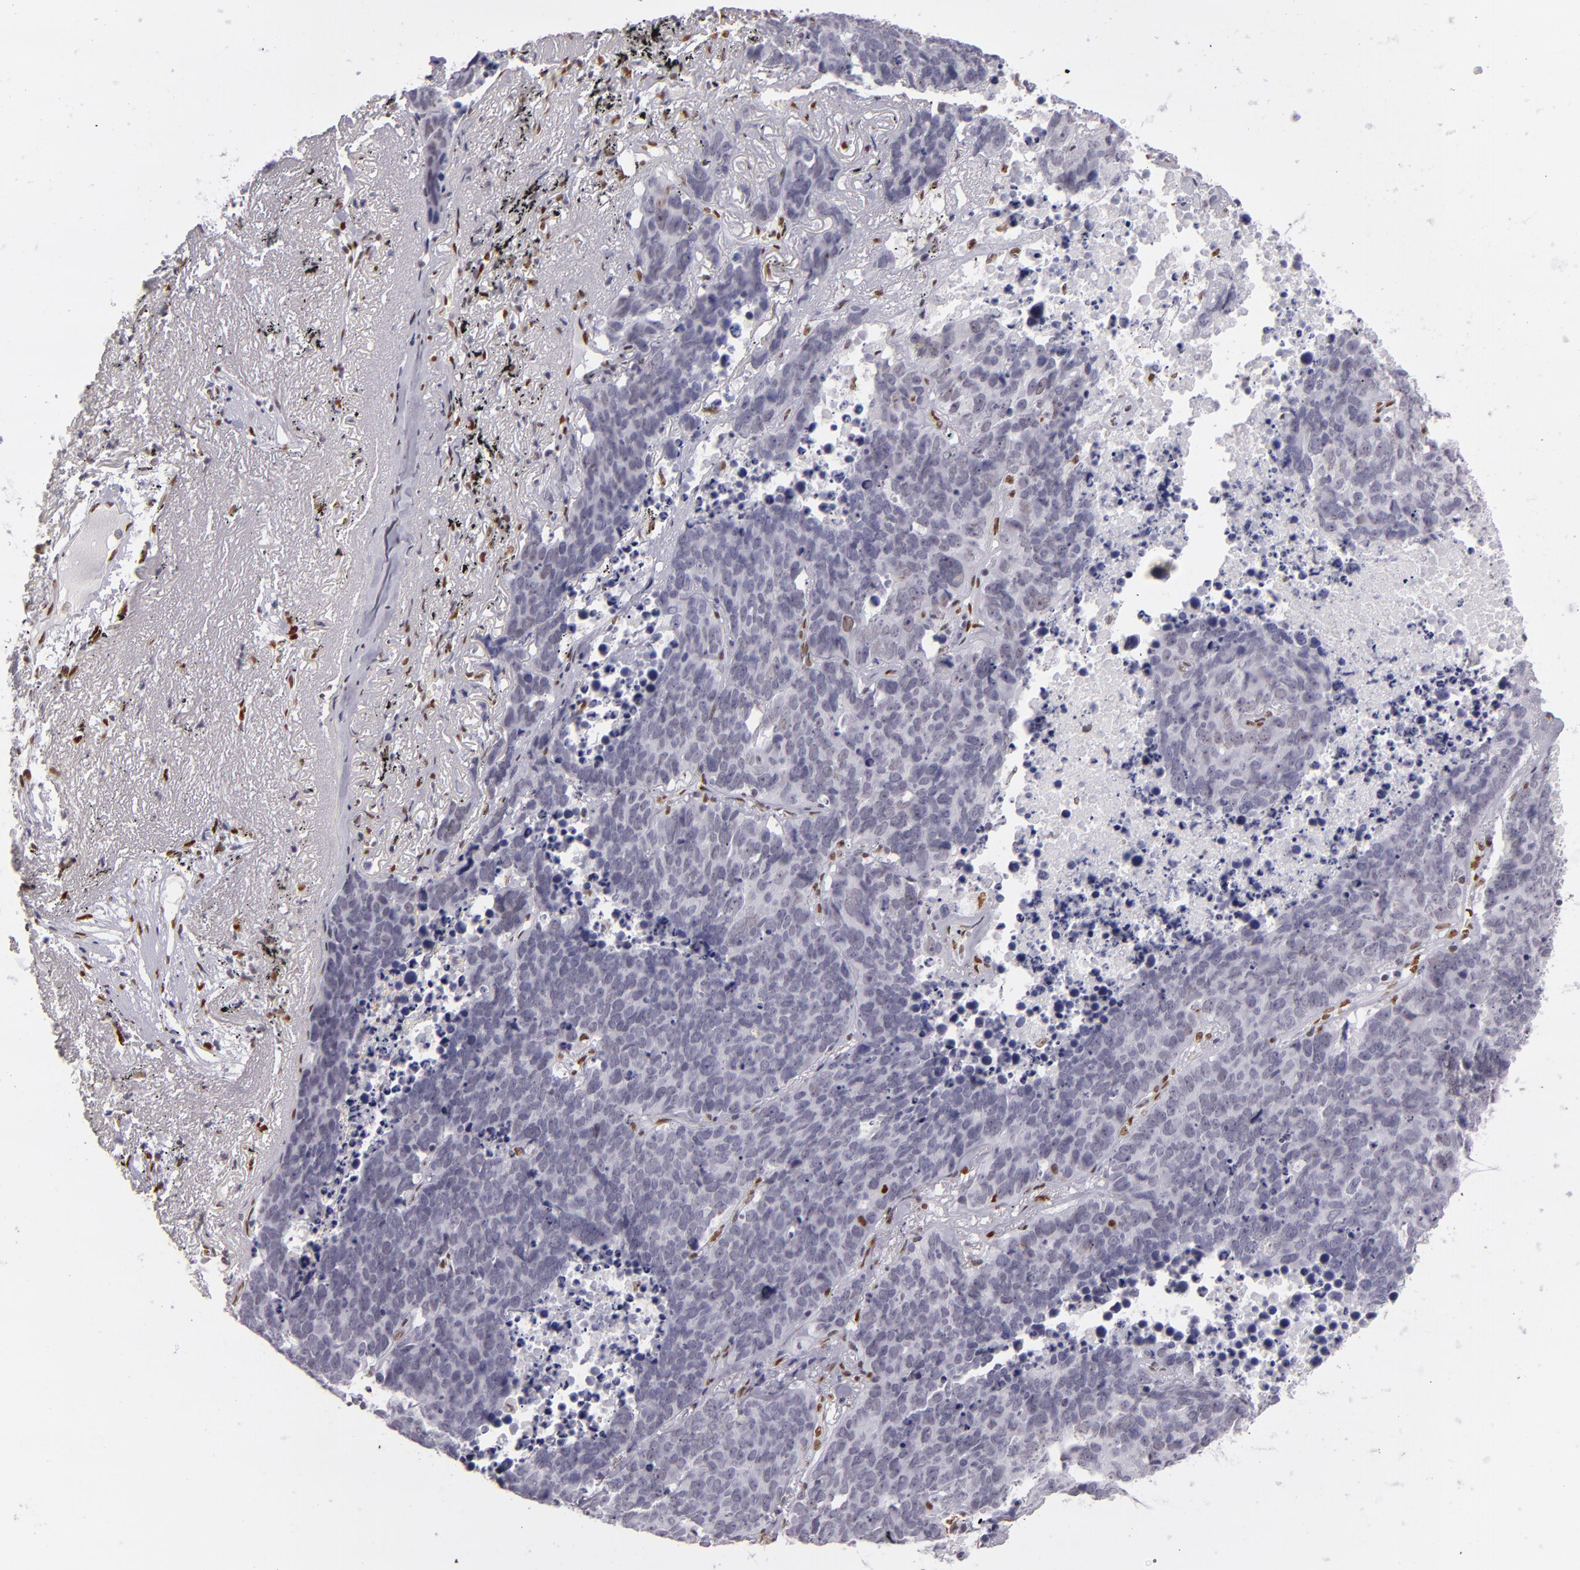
{"staining": {"intensity": "negative", "quantity": "none", "location": "none"}, "tissue": "lung cancer", "cell_type": "Tumor cells", "image_type": "cancer", "snomed": [{"axis": "morphology", "description": "Carcinoid, malignant, NOS"}, {"axis": "topography", "description": "Lung"}], "caption": "Protein analysis of lung carcinoid (malignant) exhibits no significant positivity in tumor cells.", "gene": "TOP3A", "patient": {"sex": "male", "age": 60}}